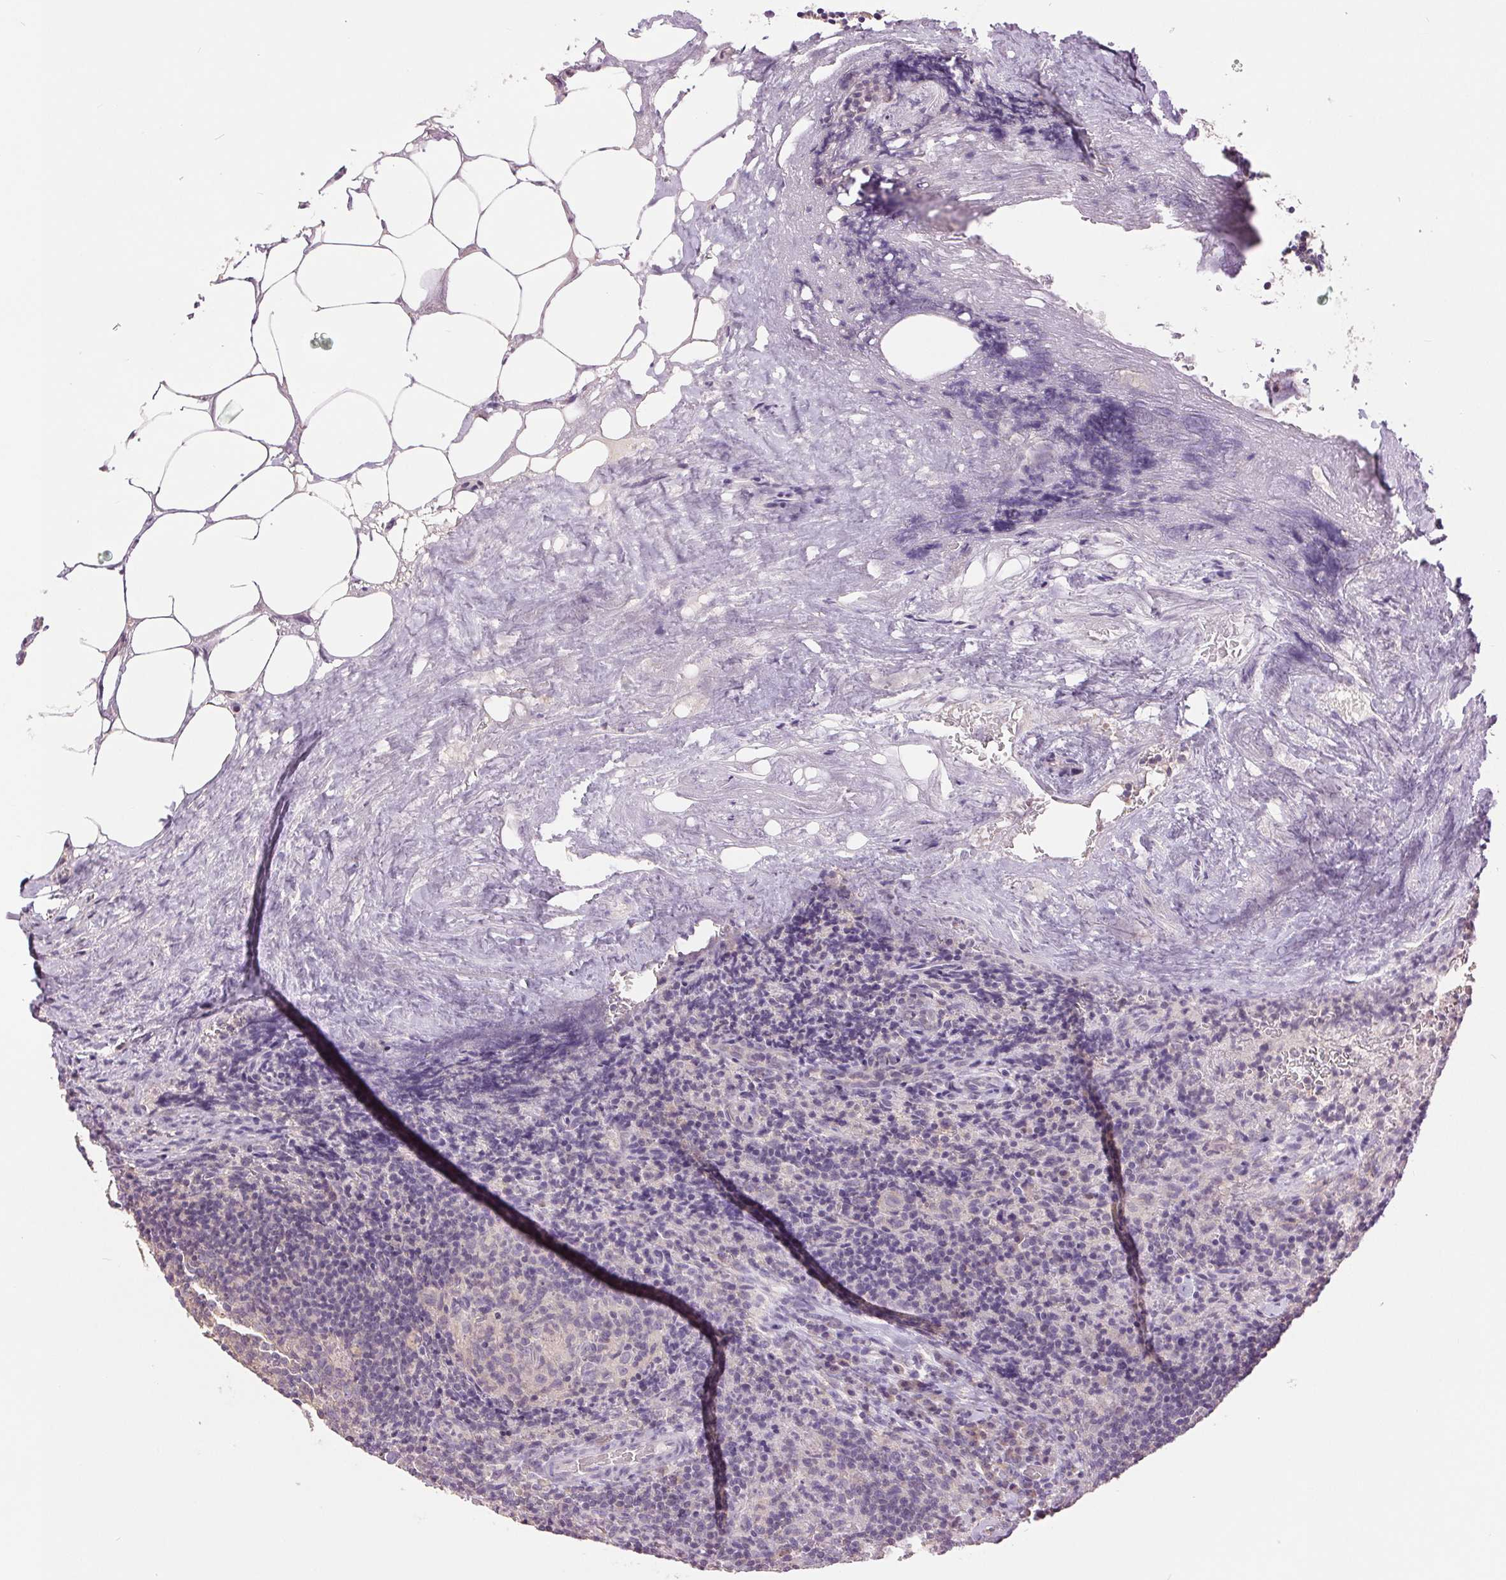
{"staining": {"intensity": "negative", "quantity": "none", "location": "none"}, "tissue": "lymph node", "cell_type": "Germinal center cells", "image_type": "normal", "snomed": [{"axis": "morphology", "description": "Normal tissue, NOS"}, {"axis": "topography", "description": "Lymph node"}], "caption": "The IHC histopathology image has no significant expression in germinal center cells of lymph node.", "gene": "FXYD4", "patient": {"sex": "male", "age": 67}}